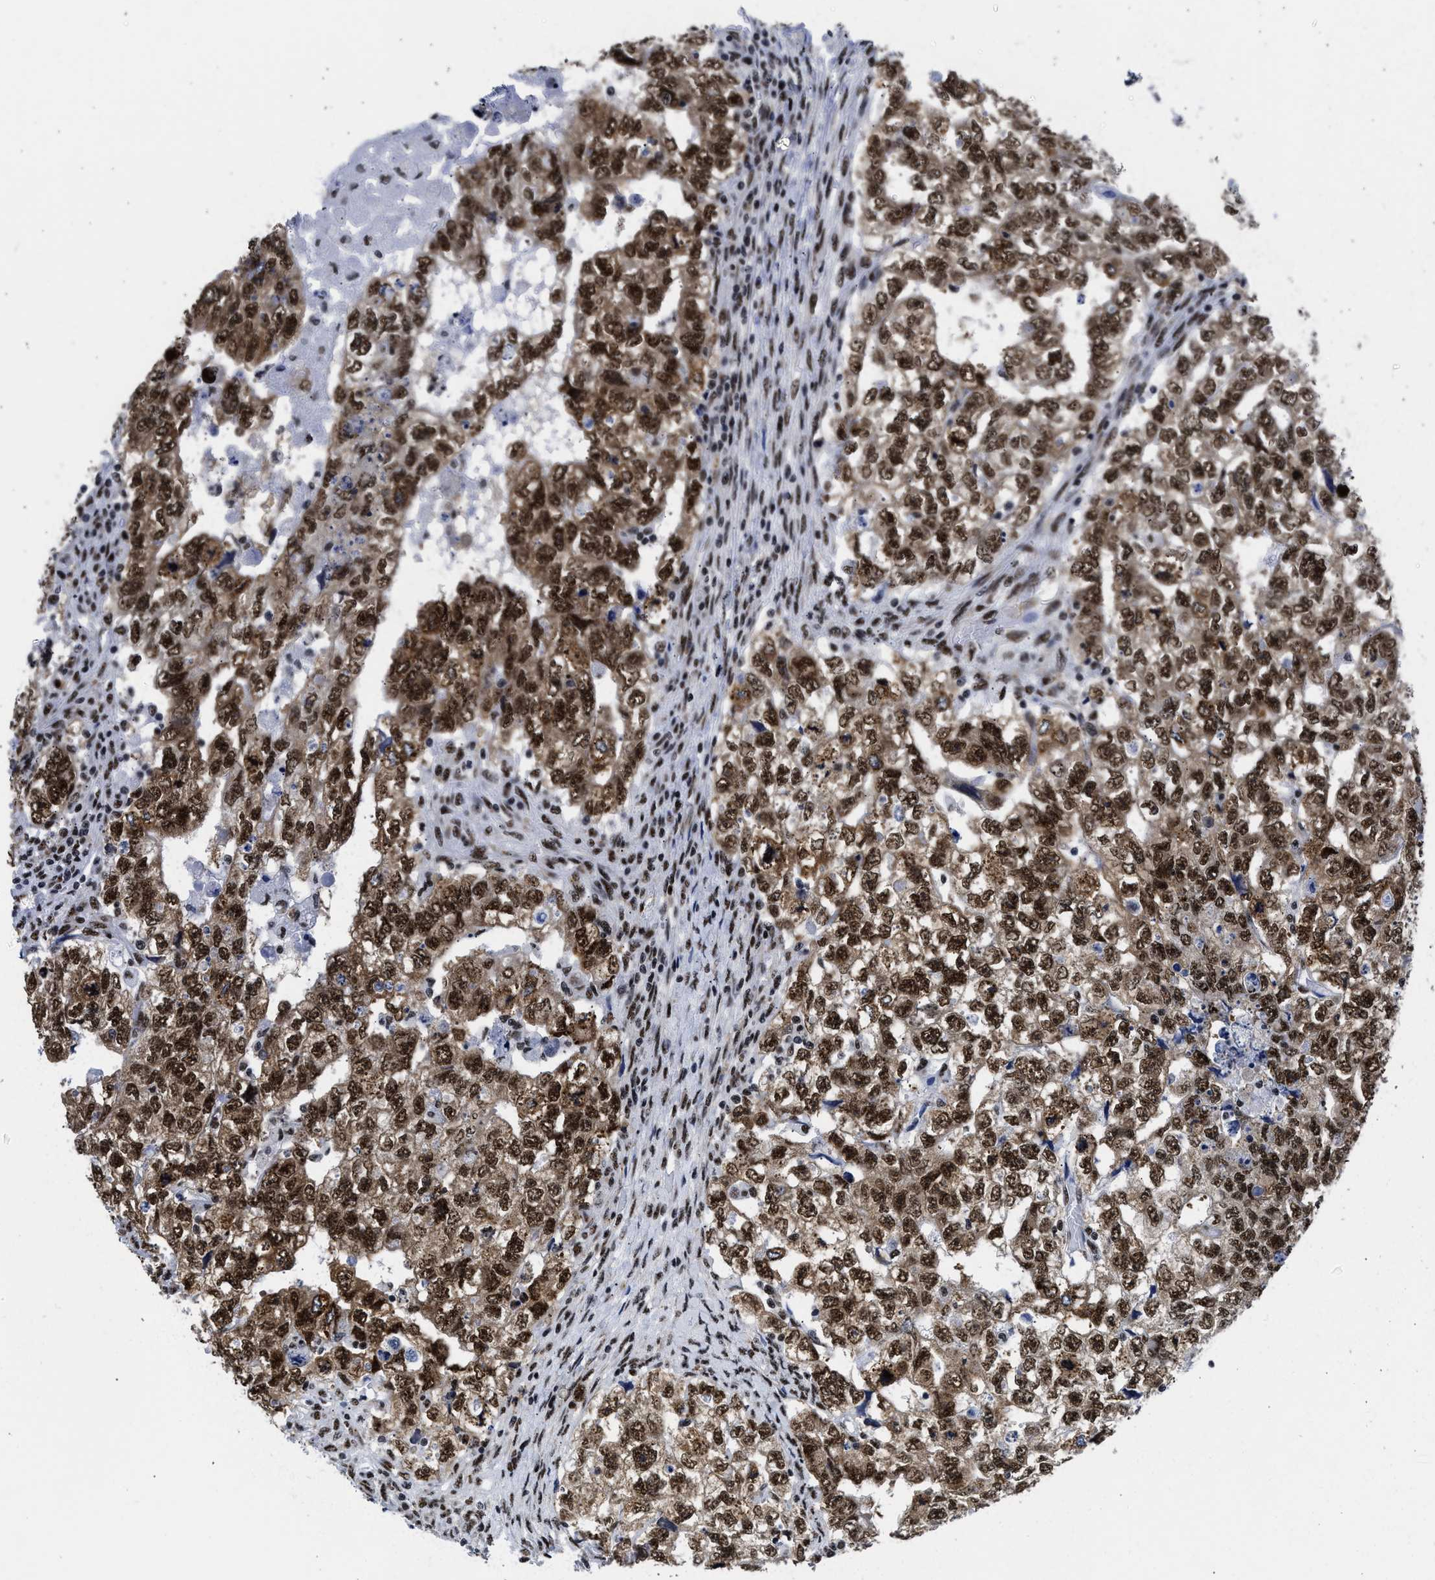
{"staining": {"intensity": "strong", "quantity": ">75%", "location": "cytoplasmic/membranous,nuclear"}, "tissue": "testis cancer", "cell_type": "Tumor cells", "image_type": "cancer", "snomed": [{"axis": "morphology", "description": "Carcinoma, Embryonal, NOS"}, {"axis": "topography", "description": "Testis"}], "caption": "An IHC histopathology image of tumor tissue is shown. Protein staining in brown labels strong cytoplasmic/membranous and nuclear positivity in embryonal carcinoma (testis) within tumor cells.", "gene": "RBM8A", "patient": {"sex": "male", "age": 36}}